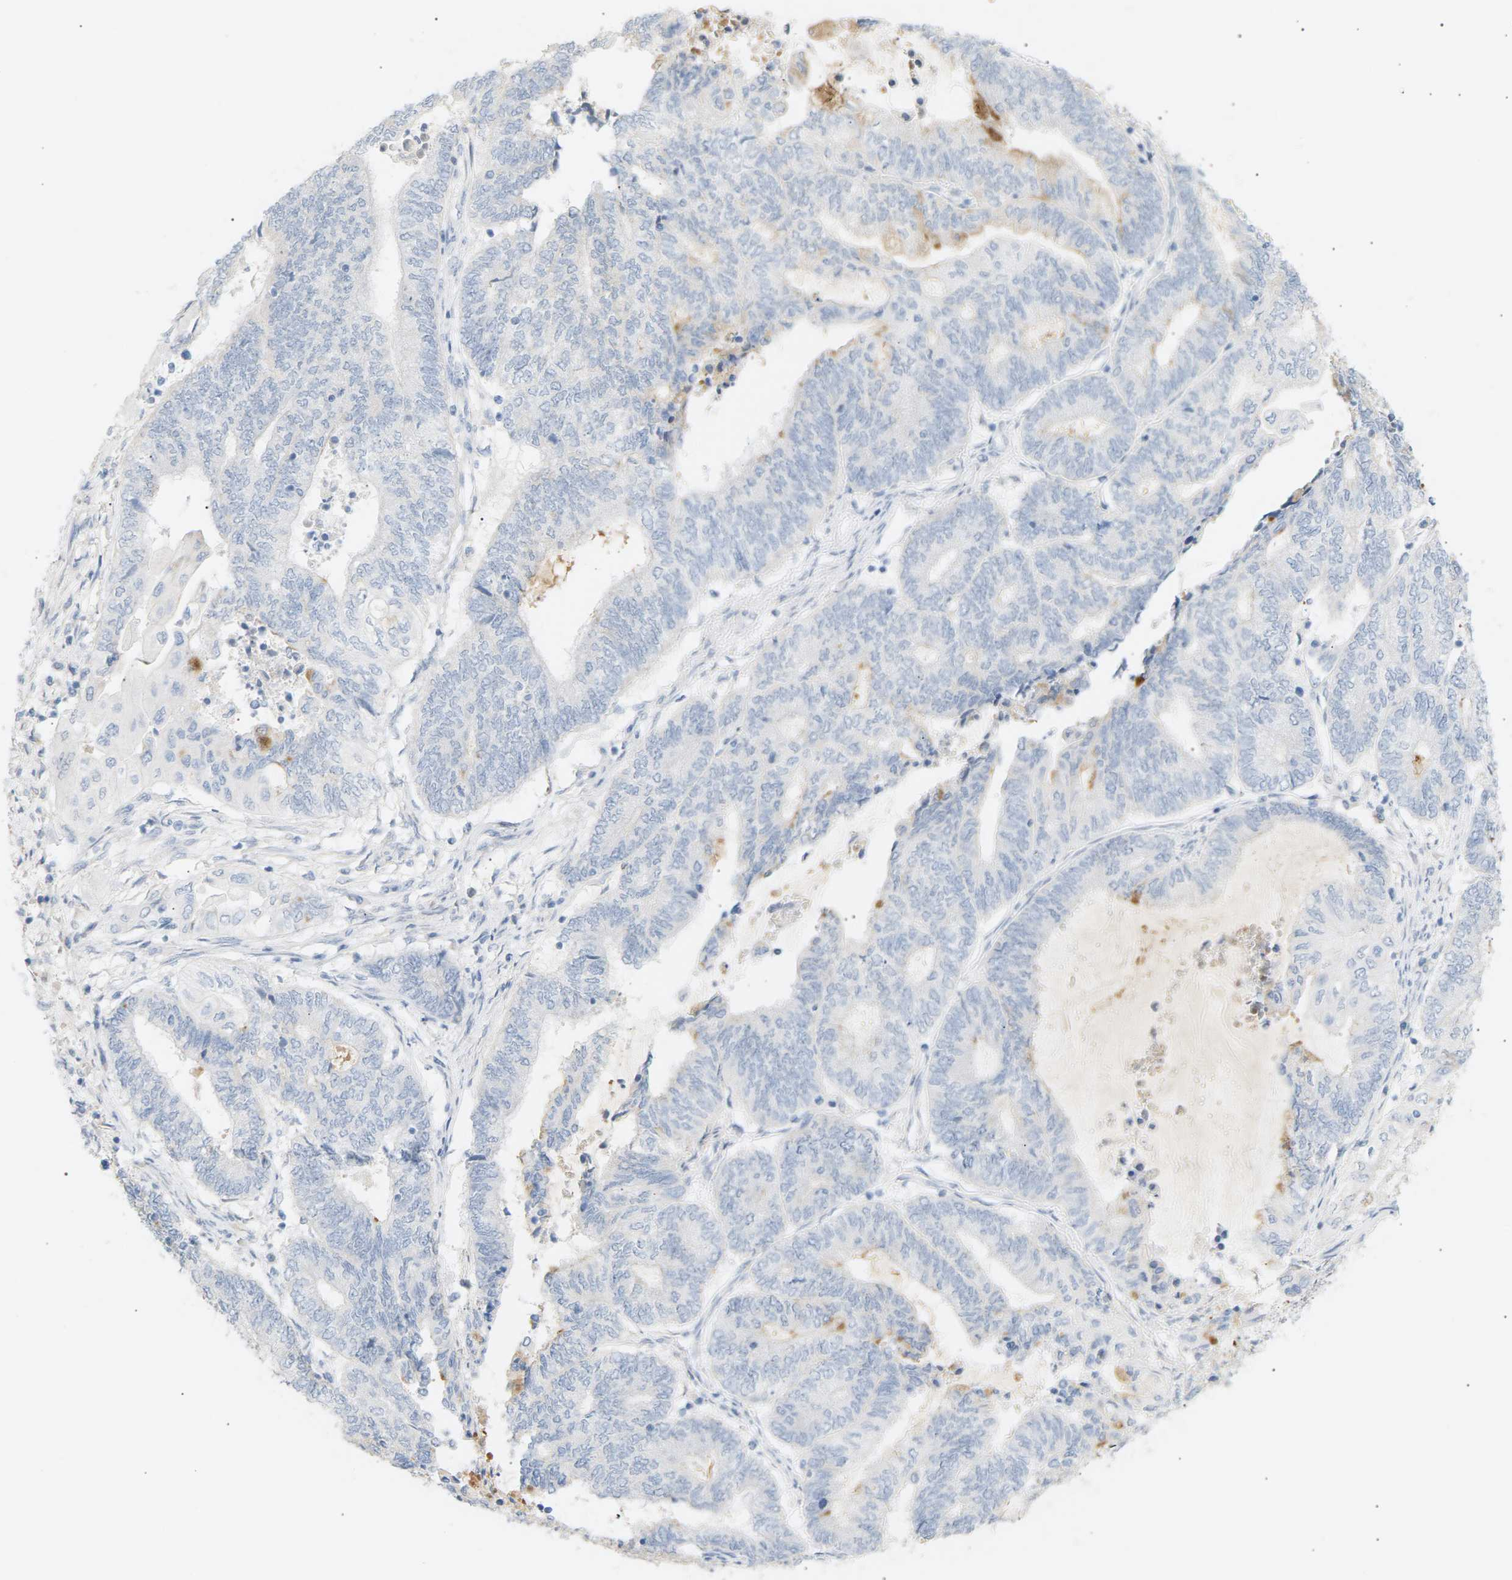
{"staining": {"intensity": "moderate", "quantity": "<25%", "location": "cytoplasmic/membranous"}, "tissue": "endometrial cancer", "cell_type": "Tumor cells", "image_type": "cancer", "snomed": [{"axis": "morphology", "description": "Adenocarcinoma, NOS"}, {"axis": "topography", "description": "Uterus"}, {"axis": "topography", "description": "Endometrium"}], "caption": "Endometrial adenocarcinoma stained with a protein marker shows moderate staining in tumor cells.", "gene": "CLU", "patient": {"sex": "female", "age": 70}}